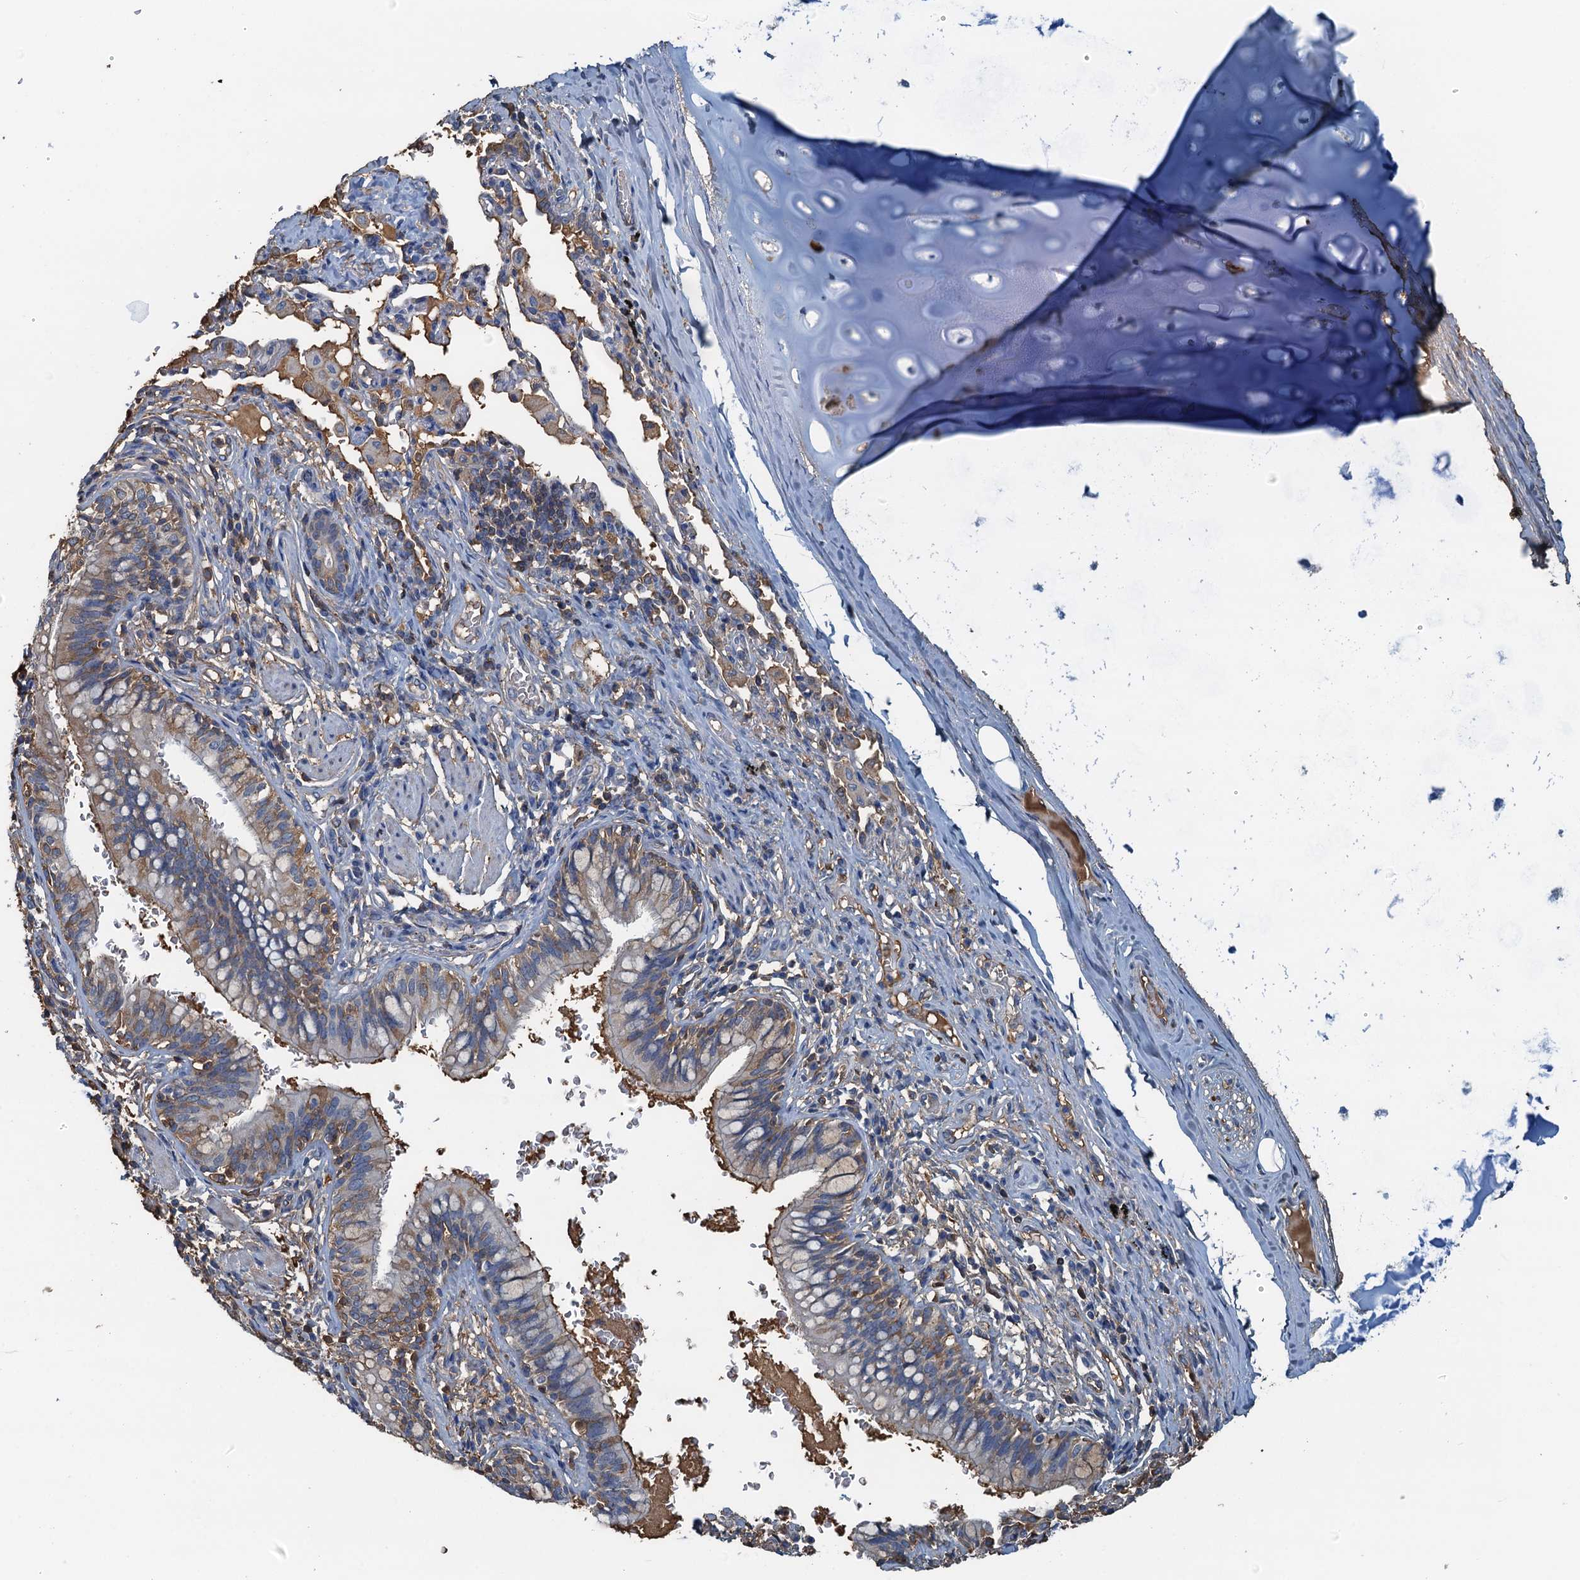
{"staining": {"intensity": "weak", "quantity": "25%-75%", "location": "cytoplasmic/membranous"}, "tissue": "bronchus", "cell_type": "Respiratory epithelial cells", "image_type": "normal", "snomed": [{"axis": "morphology", "description": "Normal tissue, NOS"}, {"axis": "topography", "description": "Cartilage tissue"}, {"axis": "topography", "description": "Bronchus"}], "caption": "Human bronchus stained for a protein (brown) shows weak cytoplasmic/membranous positive expression in approximately 25%-75% of respiratory epithelial cells.", "gene": "LSM14B", "patient": {"sex": "female", "age": 36}}